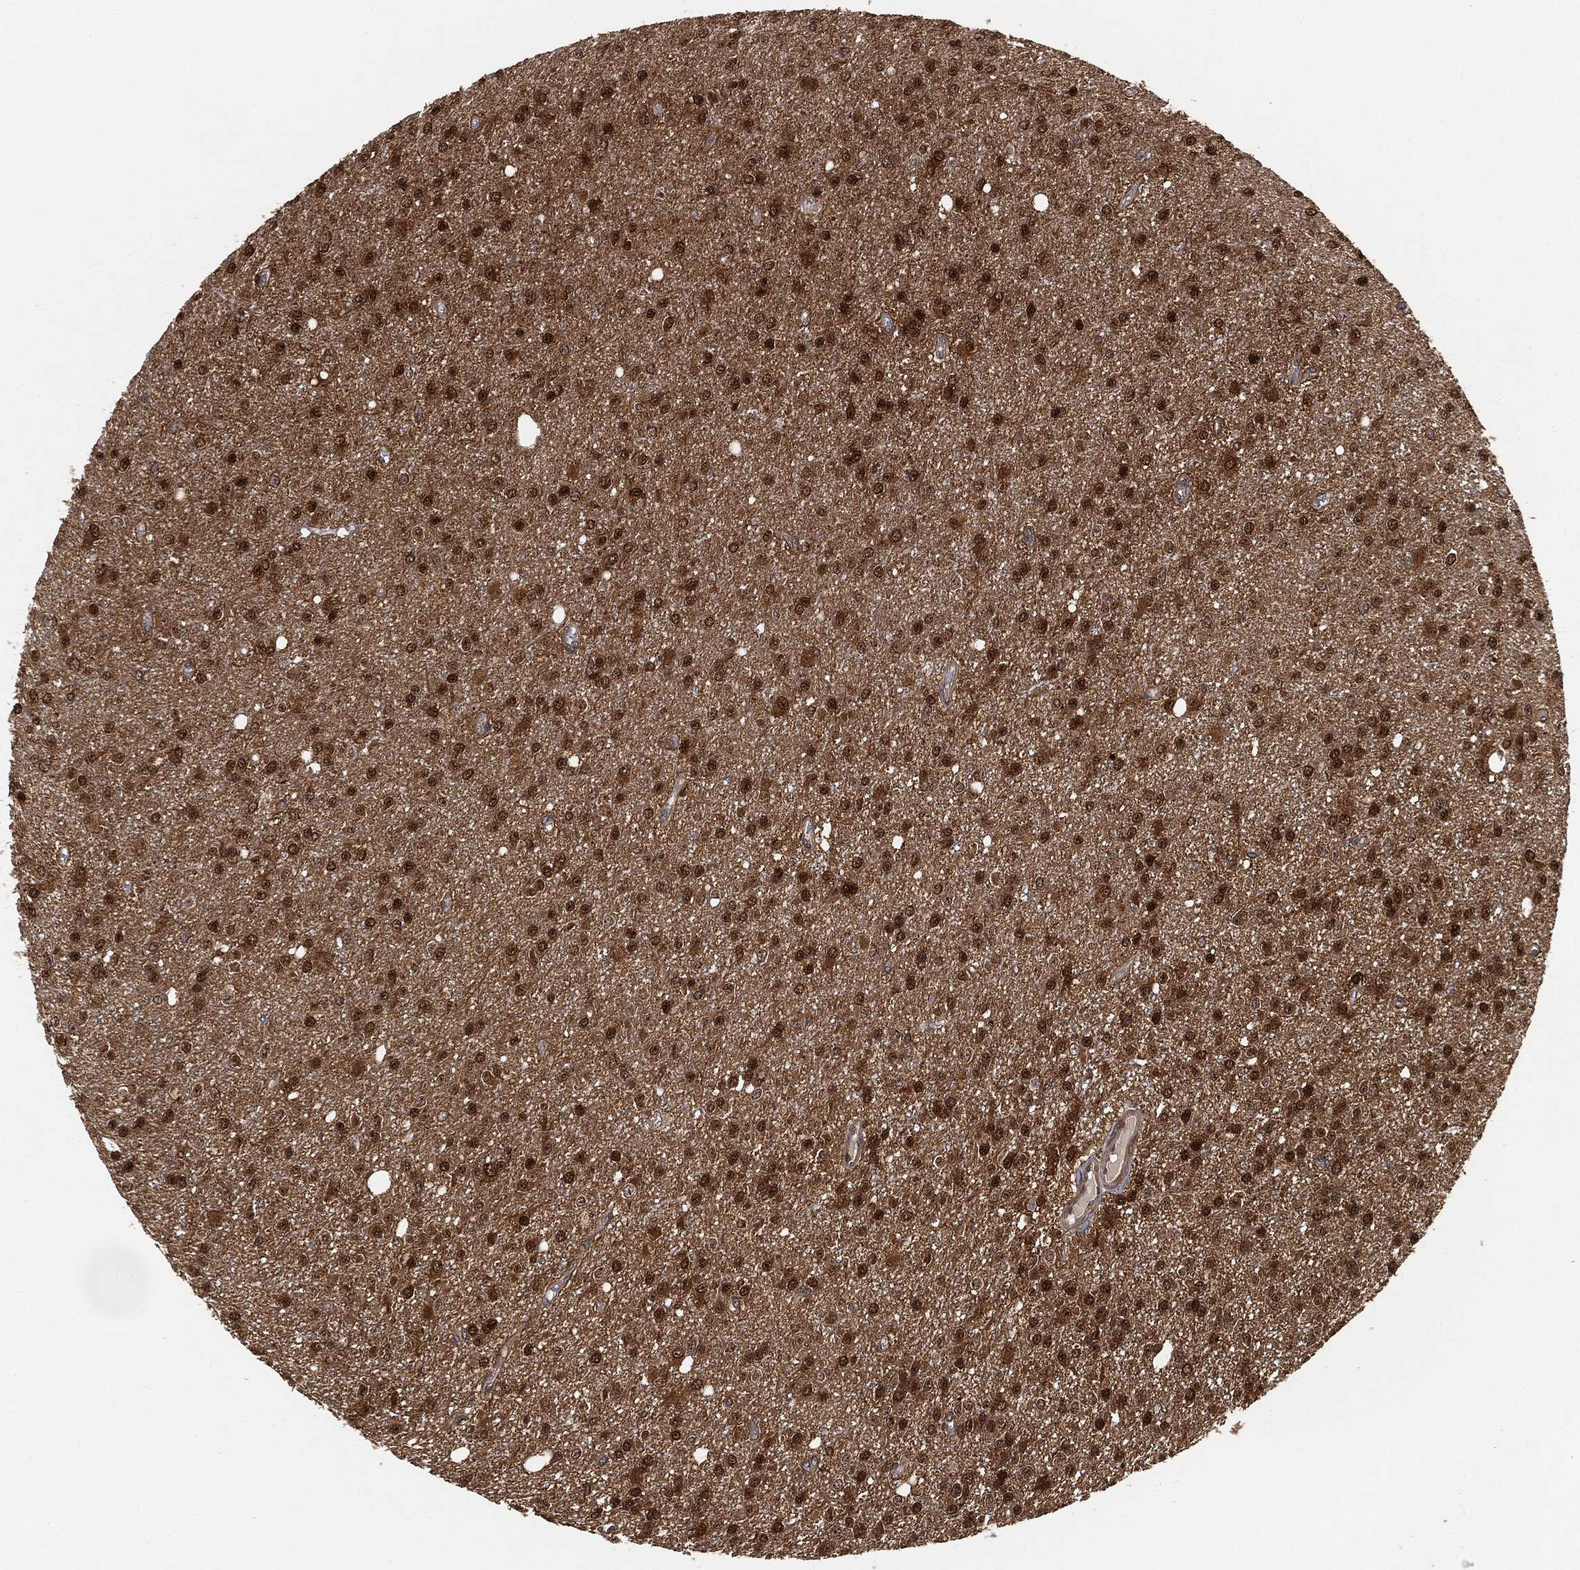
{"staining": {"intensity": "strong", "quantity": ">75%", "location": "nuclear"}, "tissue": "glioma", "cell_type": "Tumor cells", "image_type": "cancer", "snomed": [{"axis": "morphology", "description": "Glioma, malignant, Low grade"}, {"axis": "topography", "description": "Brain"}], "caption": "A brown stain highlights strong nuclear staining of a protein in human malignant glioma (low-grade) tumor cells.", "gene": "CRYL1", "patient": {"sex": "female", "age": 45}}